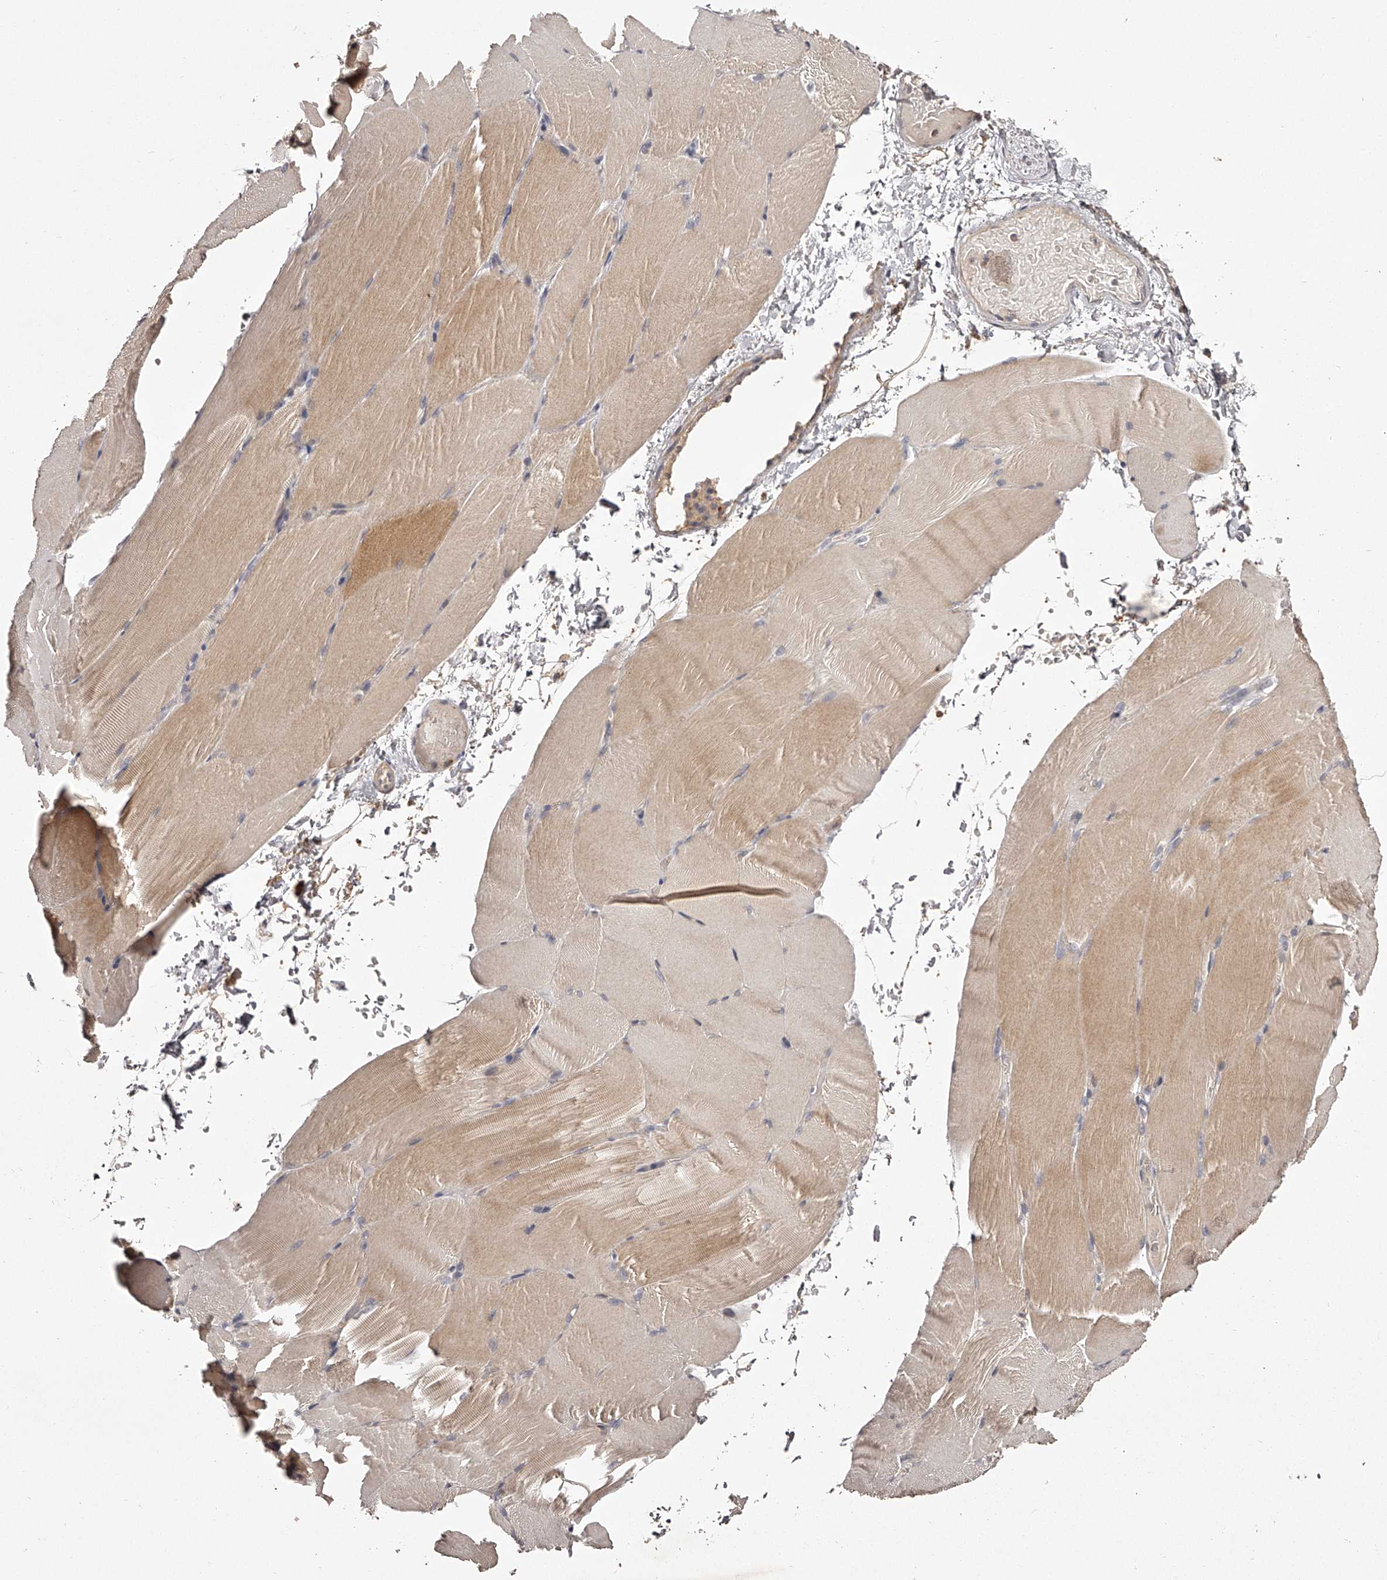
{"staining": {"intensity": "weak", "quantity": "25%-75%", "location": "cytoplasmic/membranous"}, "tissue": "skeletal muscle", "cell_type": "Myocytes", "image_type": "normal", "snomed": [{"axis": "morphology", "description": "Normal tissue, NOS"}, {"axis": "topography", "description": "Skeletal muscle"}, {"axis": "topography", "description": "Parathyroid gland"}], "caption": "Brown immunohistochemical staining in normal human skeletal muscle shows weak cytoplasmic/membranous positivity in about 25%-75% of myocytes. (Brightfield microscopy of DAB IHC at high magnification).", "gene": "ODF2L", "patient": {"sex": "female", "age": 37}}